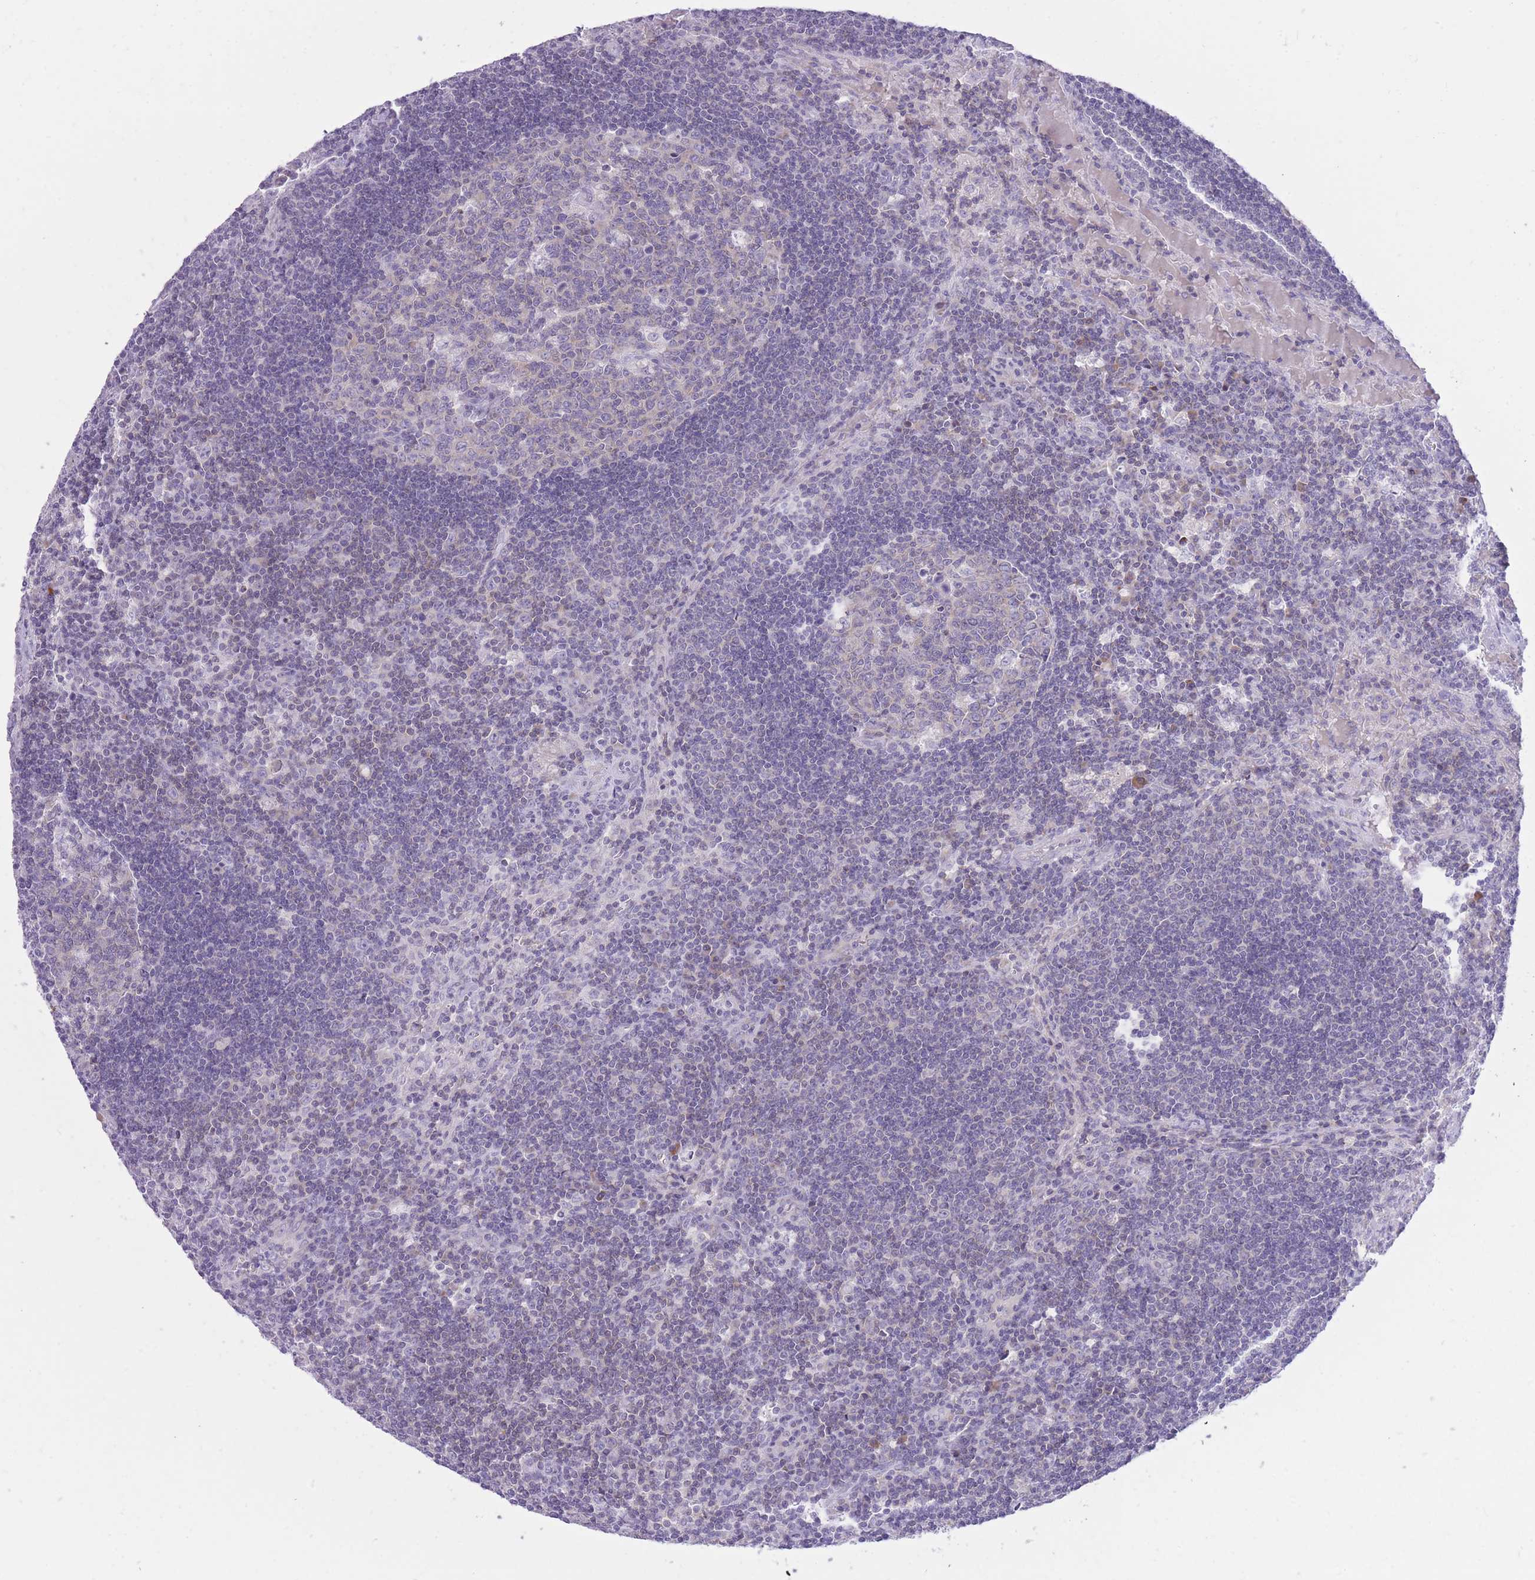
{"staining": {"intensity": "negative", "quantity": "none", "location": "none"}, "tissue": "lymph node", "cell_type": "Germinal center cells", "image_type": "normal", "snomed": [{"axis": "morphology", "description": "Normal tissue, NOS"}, {"axis": "topography", "description": "Lymph node"}], "caption": "Lymph node was stained to show a protein in brown. There is no significant positivity in germinal center cells. (DAB immunohistochemistry (IHC) with hematoxylin counter stain).", "gene": "DENND2D", "patient": {"sex": "male", "age": 58}}